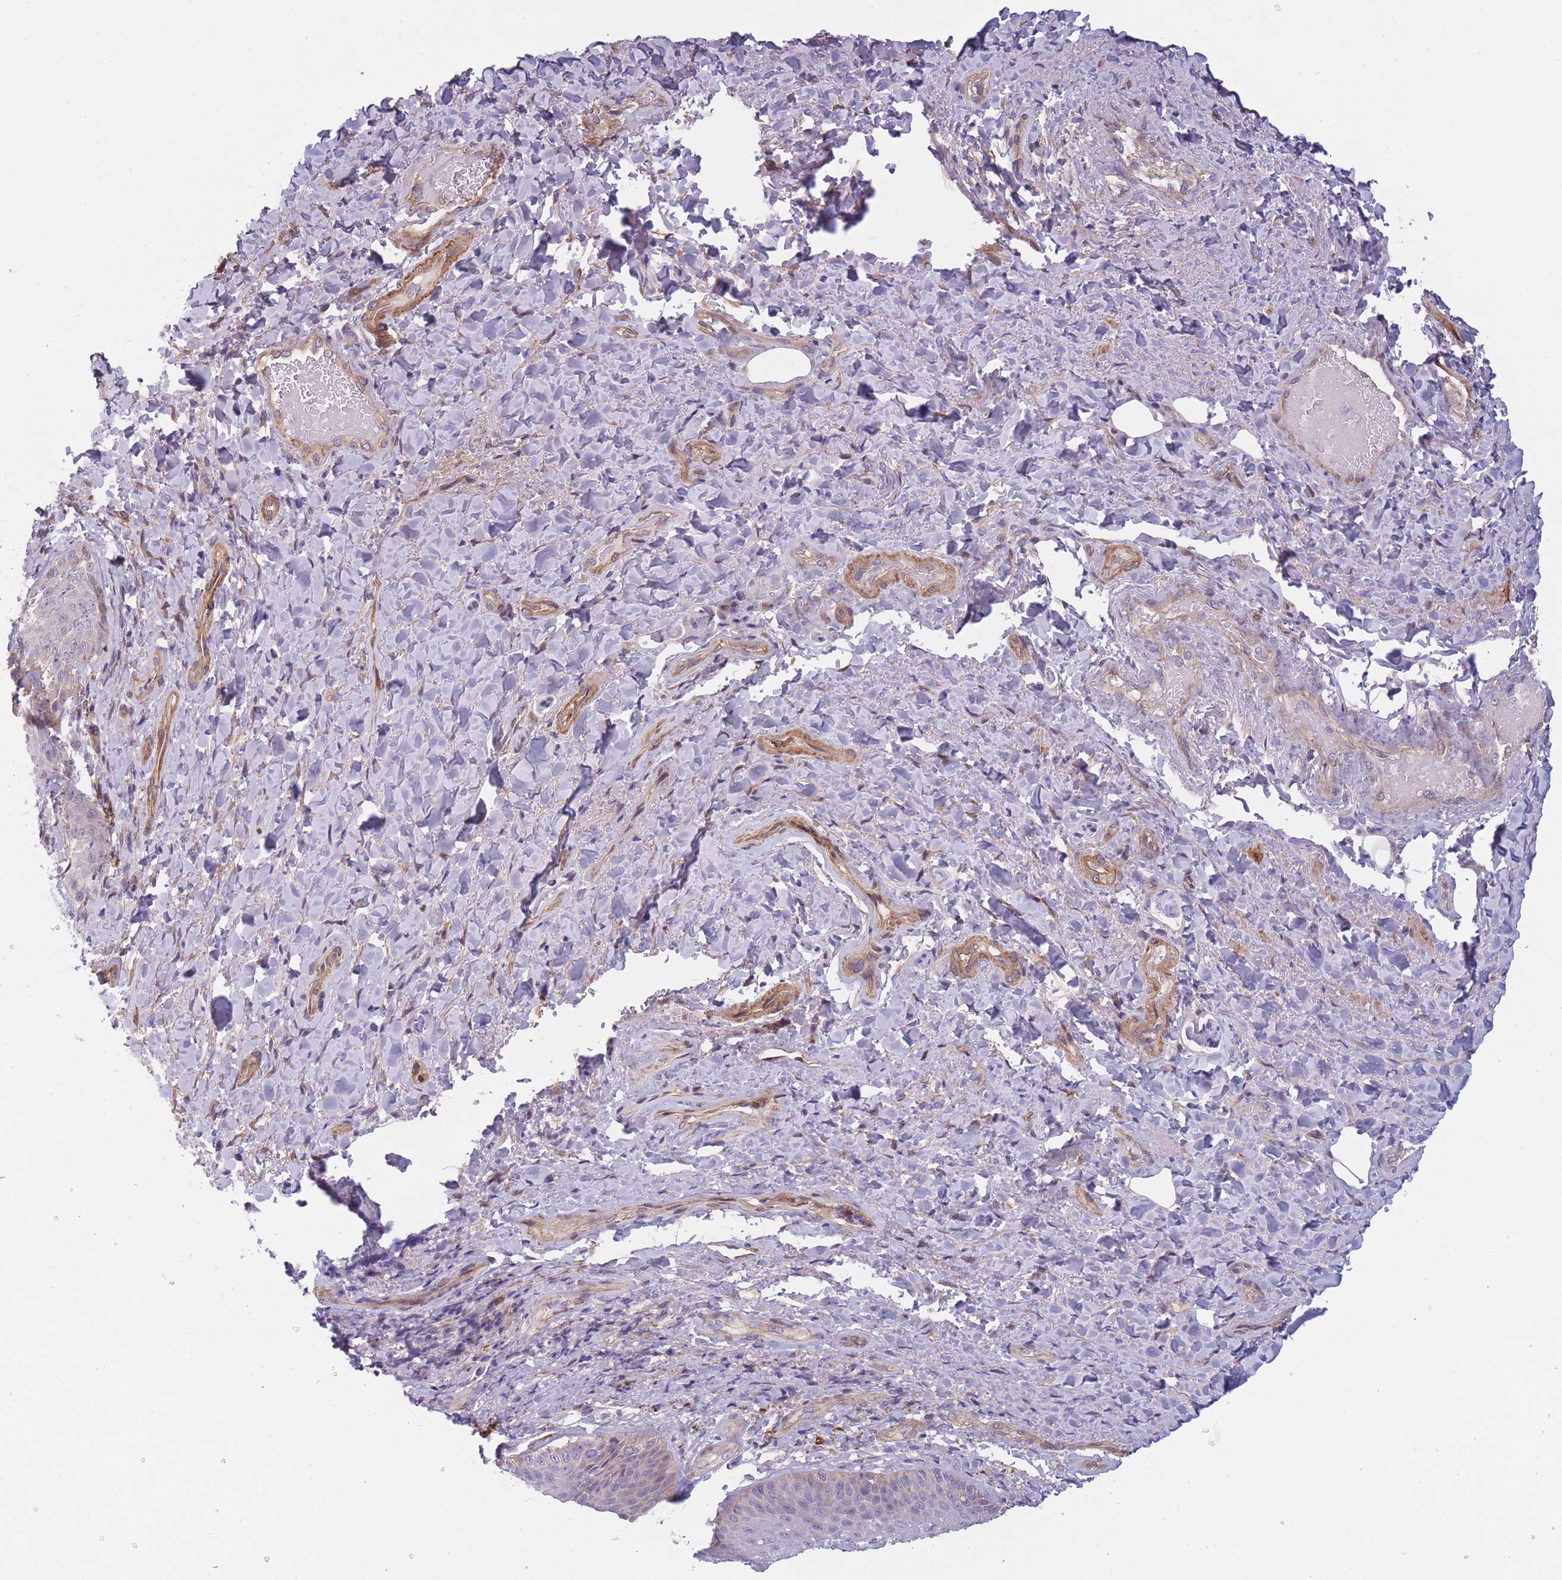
{"staining": {"intensity": "weak", "quantity": "<25%", "location": "cytoplasmic/membranous"}, "tissue": "skin", "cell_type": "Epidermal cells", "image_type": "normal", "snomed": [{"axis": "morphology", "description": "Normal tissue, NOS"}, {"axis": "topography", "description": "Anal"}], "caption": "A high-resolution image shows IHC staining of unremarkable skin, which shows no significant expression in epidermal cells. (Brightfield microscopy of DAB (3,3'-diaminobenzidine) immunohistochemistry at high magnification).", "gene": "SLC7A6", "patient": {"sex": "female", "age": 89}}